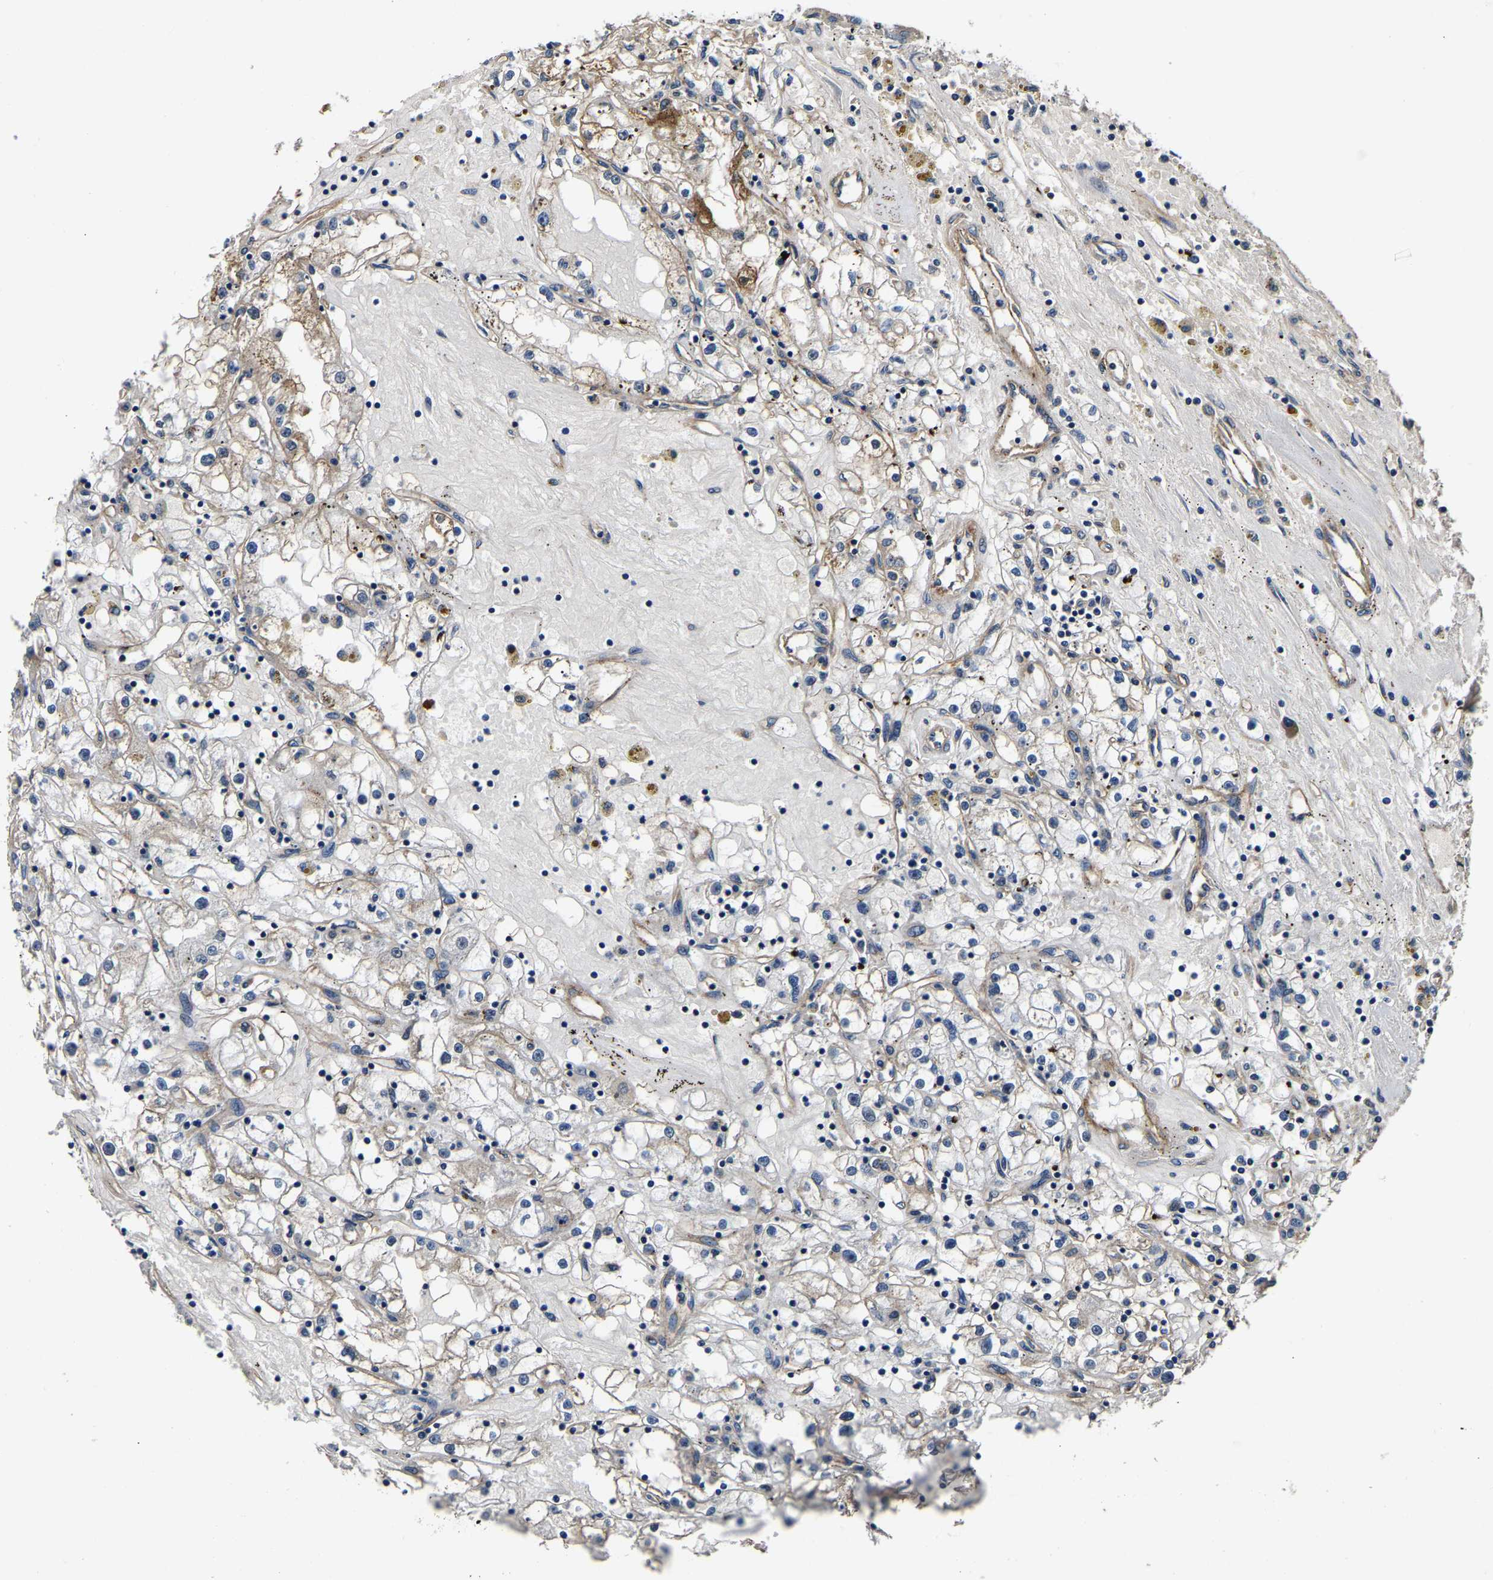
{"staining": {"intensity": "weak", "quantity": ">75%", "location": "cytoplasmic/membranous"}, "tissue": "renal cancer", "cell_type": "Tumor cells", "image_type": "cancer", "snomed": [{"axis": "morphology", "description": "Adenocarcinoma, NOS"}, {"axis": "topography", "description": "Kidney"}], "caption": "The immunohistochemical stain highlights weak cytoplasmic/membranous positivity in tumor cells of renal adenocarcinoma tissue. (Brightfield microscopy of DAB IHC at high magnification).", "gene": "SH3GLB1", "patient": {"sex": "male", "age": 56}}